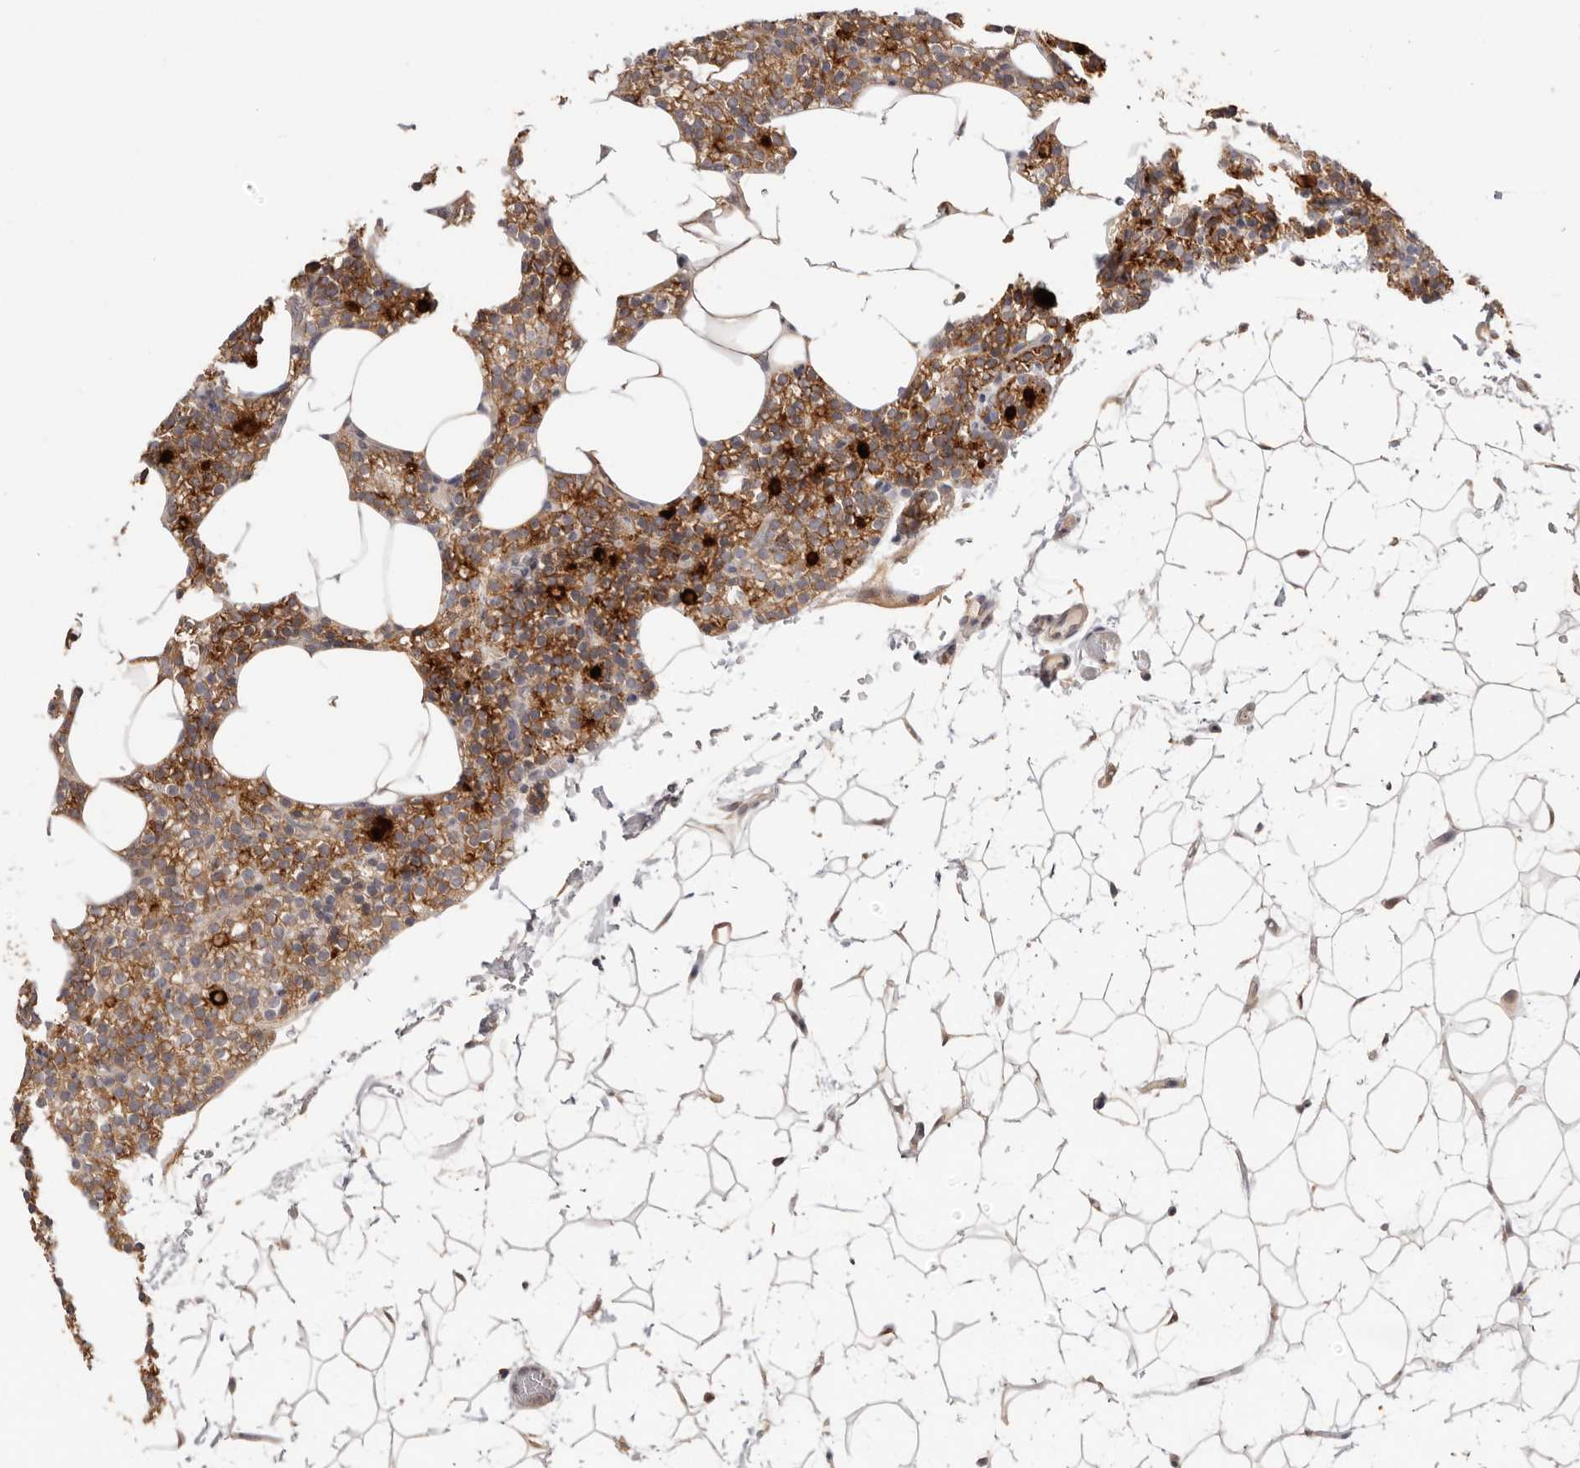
{"staining": {"intensity": "strong", "quantity": ">75%", "location": "cytoplasmic/membranous"}, "tissue": "parathyroid gland", "cell_type": "Glandular cells", "image_type": "normal", "snomed": [{"axis": "morphology", "description": "Normal tissue, NOS"}, {"axis": "topography", "description": "Parathyroid gland"}], "caption": "Brown immunohistochemical staining in benign human parathyroid gland displays strong cytoplasmic/membranous staining in about >75% of glandular cells. The protein of interest is stained brown, and the nuclei are stained in blue (DAB (3,3'-diaminobenzidine) IHC with brightfield microscopy, high magnification).", "gene": "LRP6", "patient": {"sex": "female", "age": 56}}